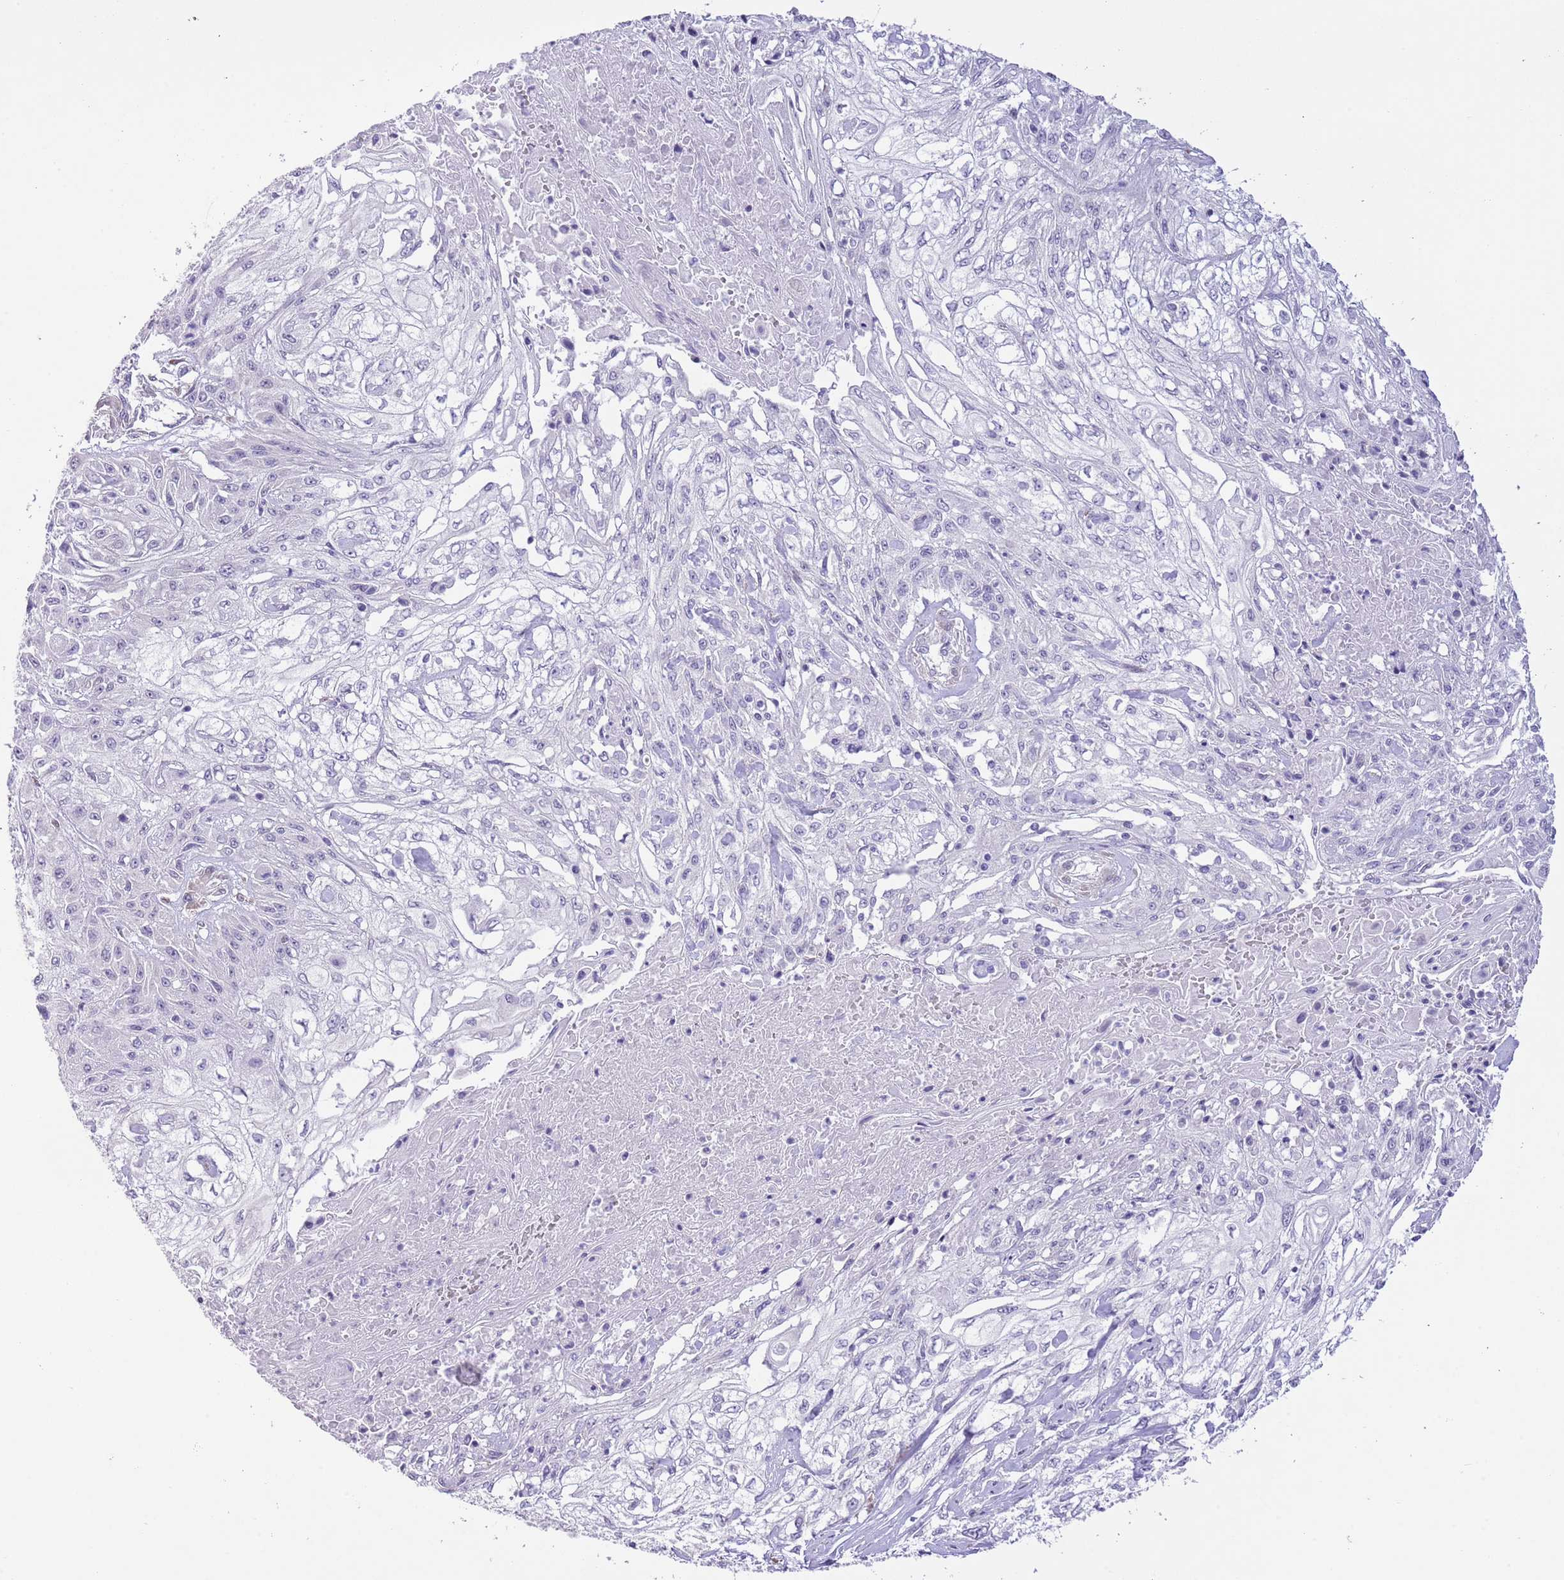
{"staining": {"intensity": "negative", "quantity": "none", "location": "none"}, "tissue": "skin cancer", "cell_type": "Tumor cells", "image_type": "cancer", "snomed": [{"axis": "morphology", "description": "Squamous cell carcinoma, NOS"}, {"axis": "morphology", "description": "Squamous cell carcinoma, metastatic, NOS"}, {"axis": "topography", "description": "Skin"}, {"axis": "topography", "description": "Lymph node"}], "caption": "A micrograph of skin cancer stained for a protein reveals no brown staining in tumor cells.", "gene": "MIDN", "patient": {"sex": "male", "age": 75}}